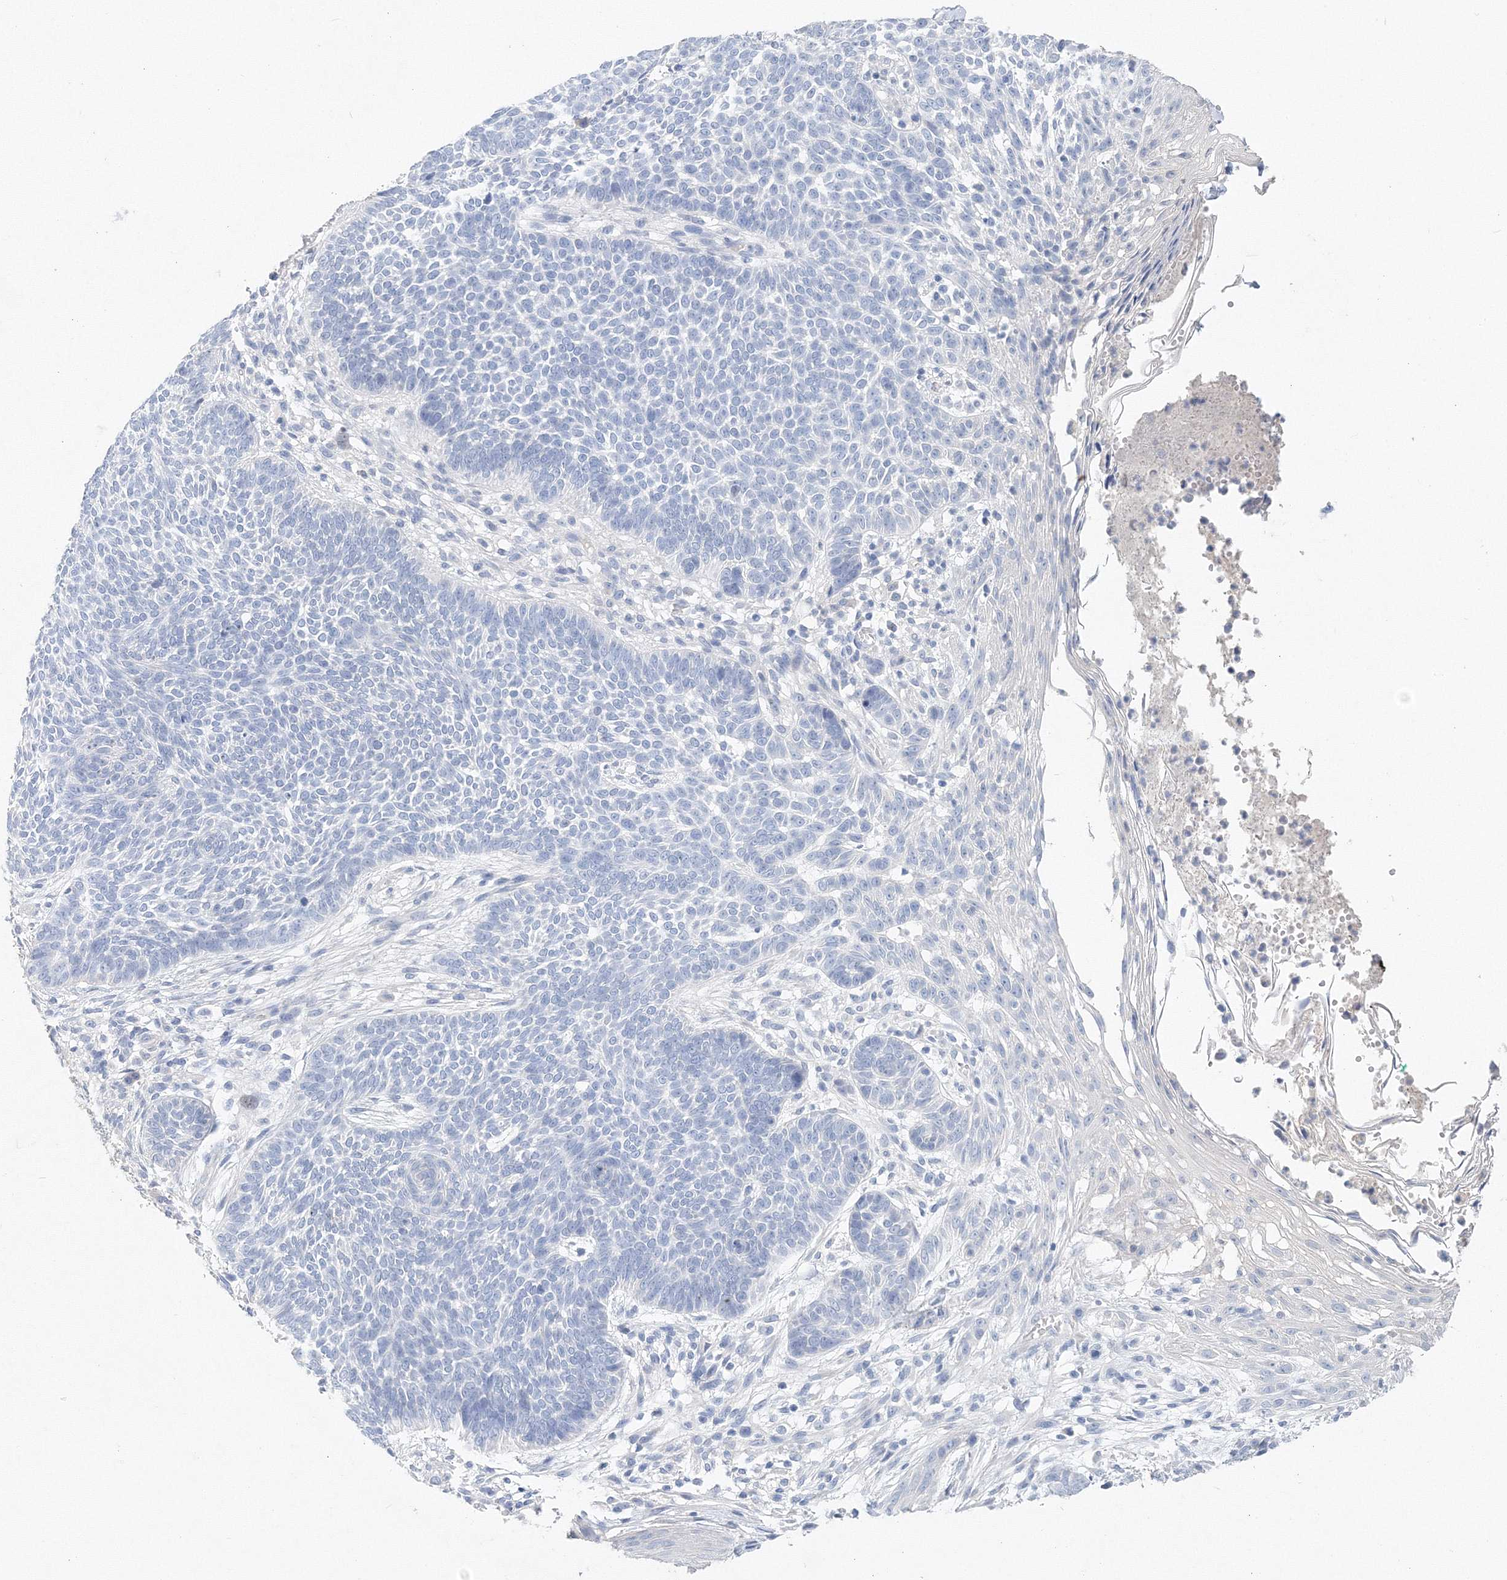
{"staining": {"intensity": "negative", "quantity": "none", "location": "none"}, "tissue": "skin cancer", "cell_type": "Tumor cells", "image_type": "cancer", "snomed": [{"axis": "morphology", "description": "Normal tissue, NOS"}, {"axis": "morphology", "description": "Basal cell carcinoma"}, {"axis": "topography", "description": "Skin"}], "caption": "High magnification brightfield microscopy of skin cancer (basal cell carcinoma) stained with DAB (brown) and counterstained with hematoxylin (blue): tumor cells show no significant expression.", "gene": "OSBPL6", "patient": {"sex": "male", "age": 64}}